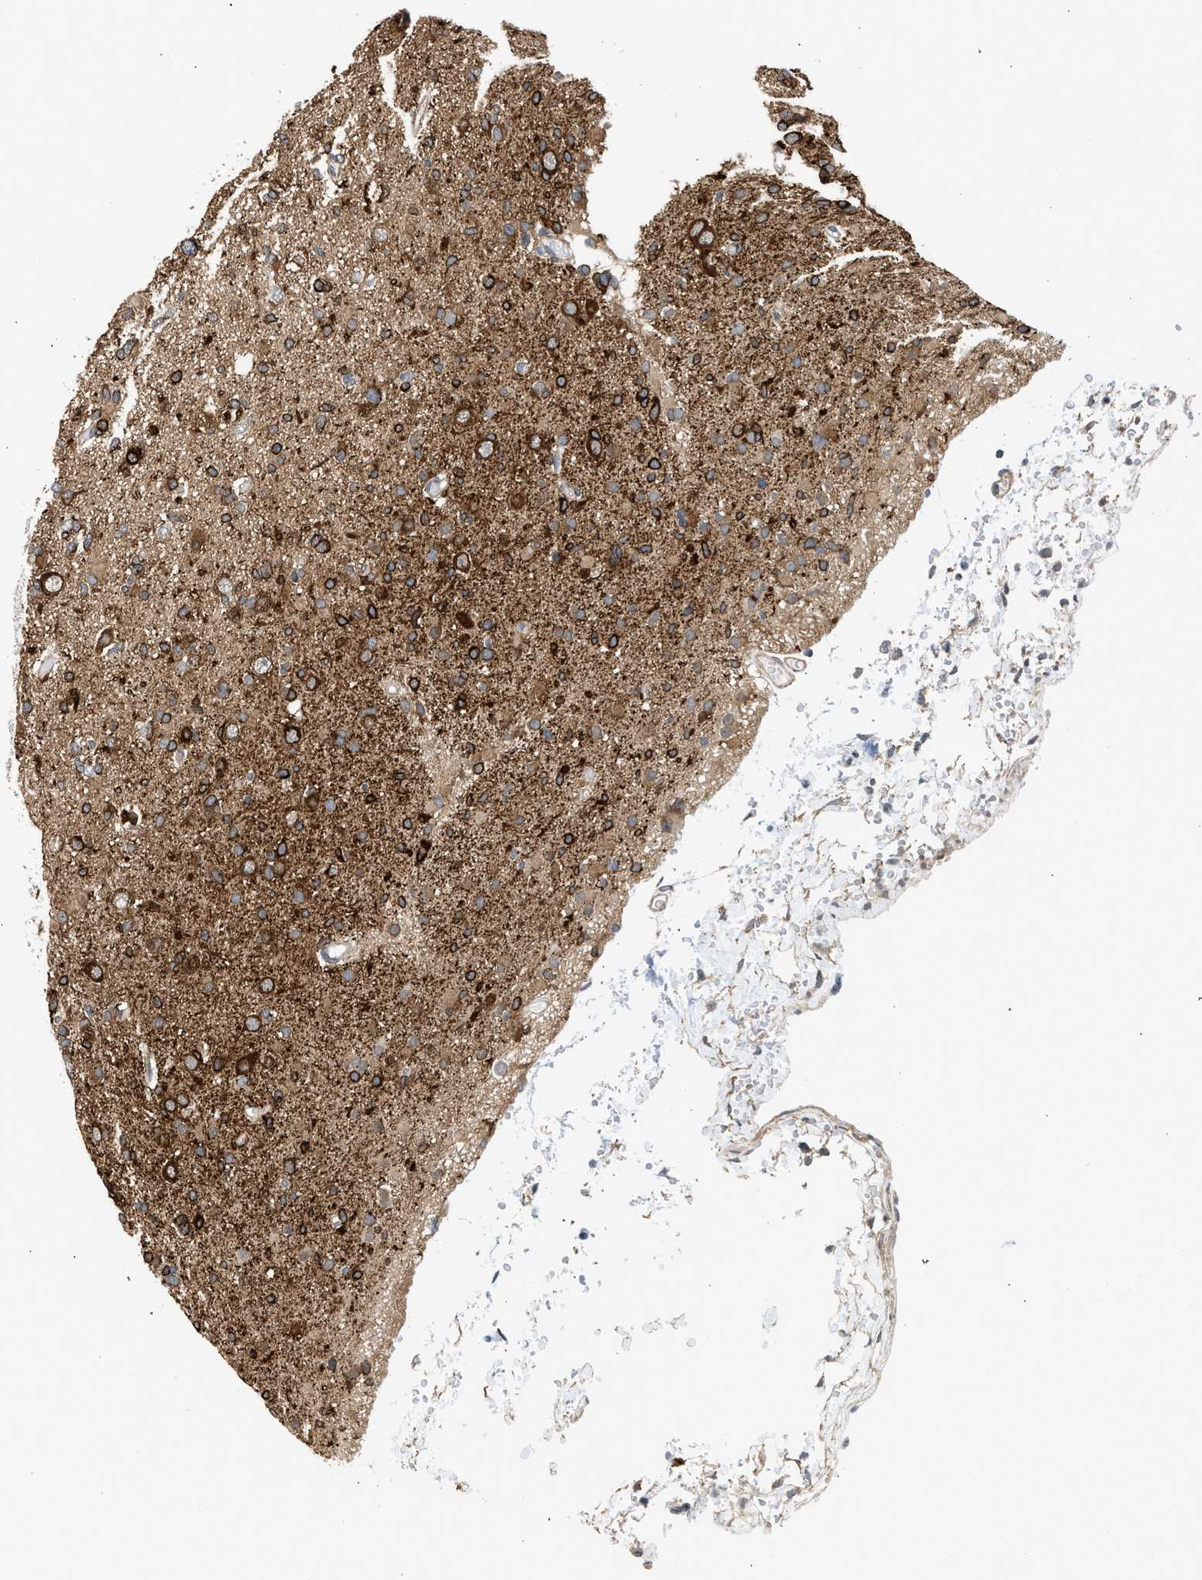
{"staining": {"intensity": "strong", "quantity": "25%-75%", "location": "cytoplasmic/membranous"}, "tissue": "glioma", "cell_type": "Tumor cells", "image_type": "cancer", "snomed": [{"axis": "morphology", "description": "Glioma, malignant, Low grade"}, {"axis": "topography", "description": "Brain"}], "caption": "Glioma stained with a protein marker exhibits strong staining in tumor cells.", "gene": "POLG2", "patient": {"sex": "female", "age": 22}}